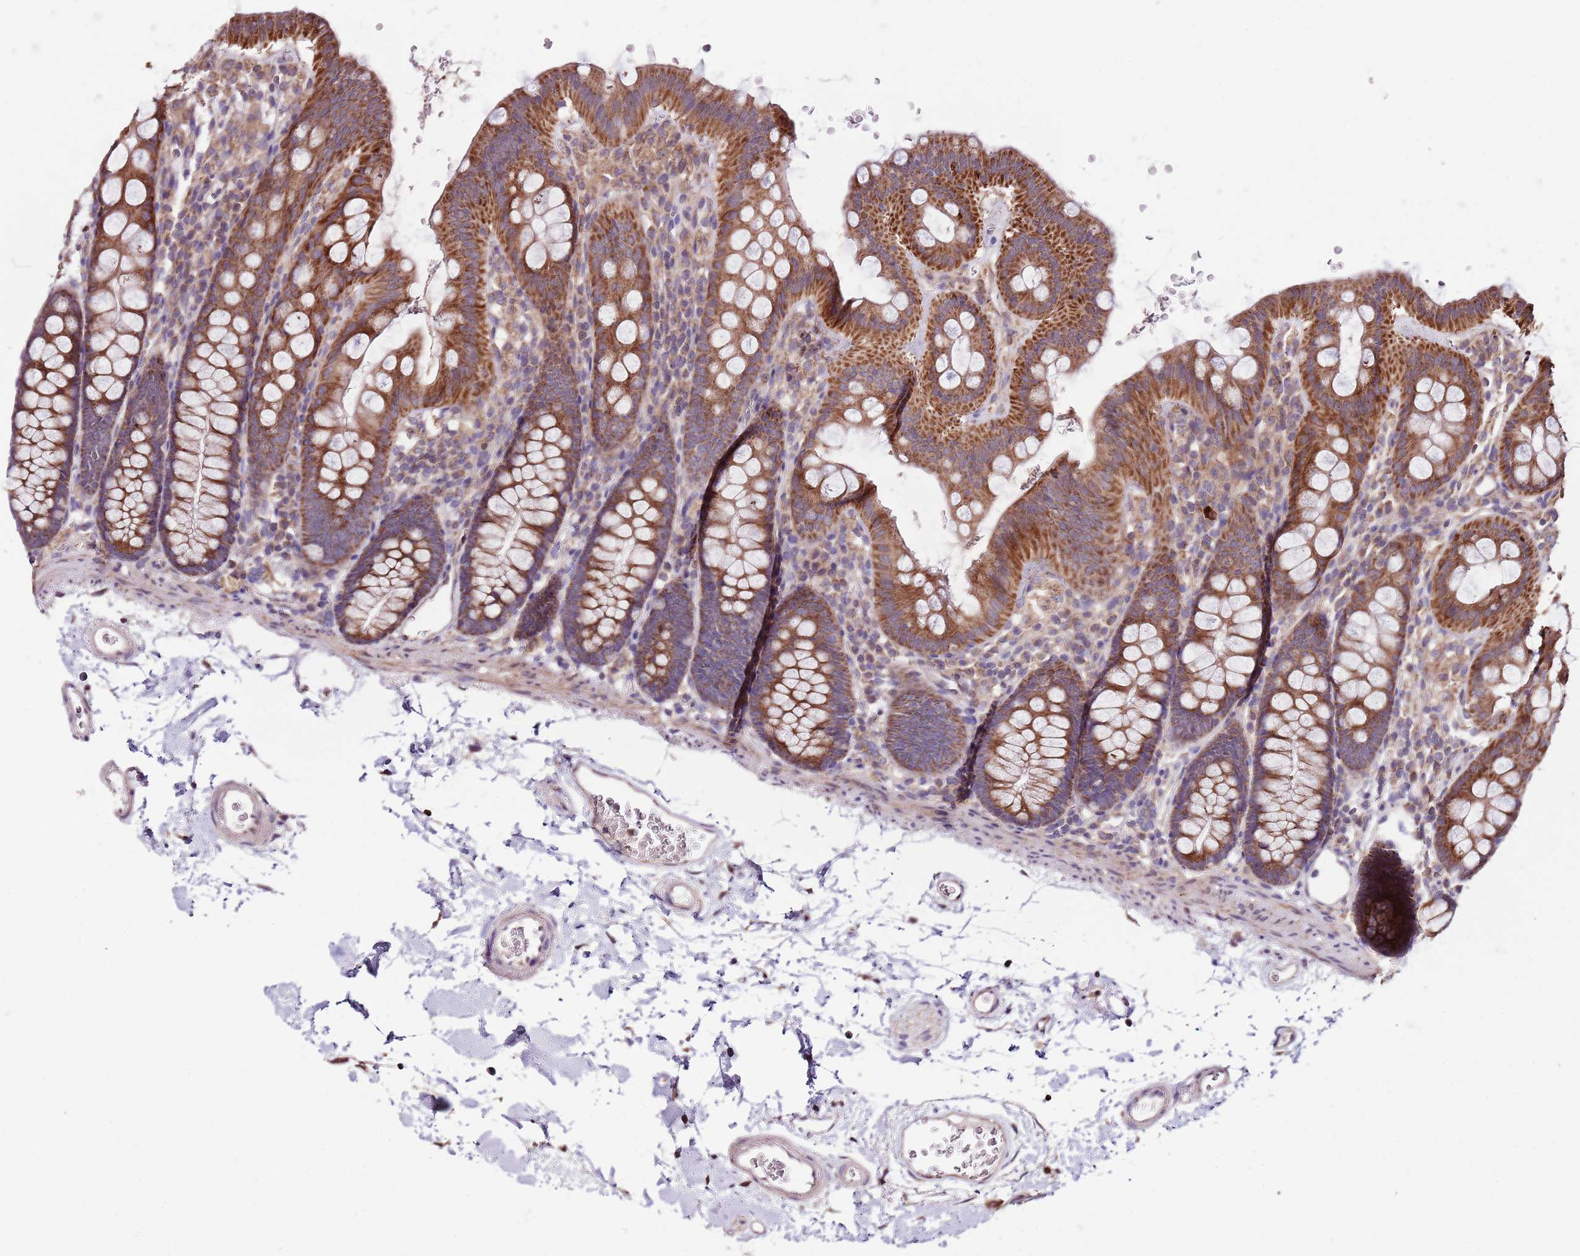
{"staining": {"intensity": "weak", "quantity": ">75%", "location": "cytoplasmic/membranous"}, "tissue": "colon", "cell_type": "Endothelial cells", "image_type": "normal", "snomed": [{"axis": "morphology", "description": "Normal tissue, NOS"}, {"axis": "topography", "description": "Colon"}], "caption": "A brown stain shows weak cytoplasmic/membranous positivity of a protein in endothelial cells of normal human colon. (Stains: DAB (3,3'-diaminobenzidine) in brown, nuclei in blue, Microscopy: brightfield microscopy at high magnification).", "gene": "SMG1", "patient": {"sex": "male", "age": 75}}